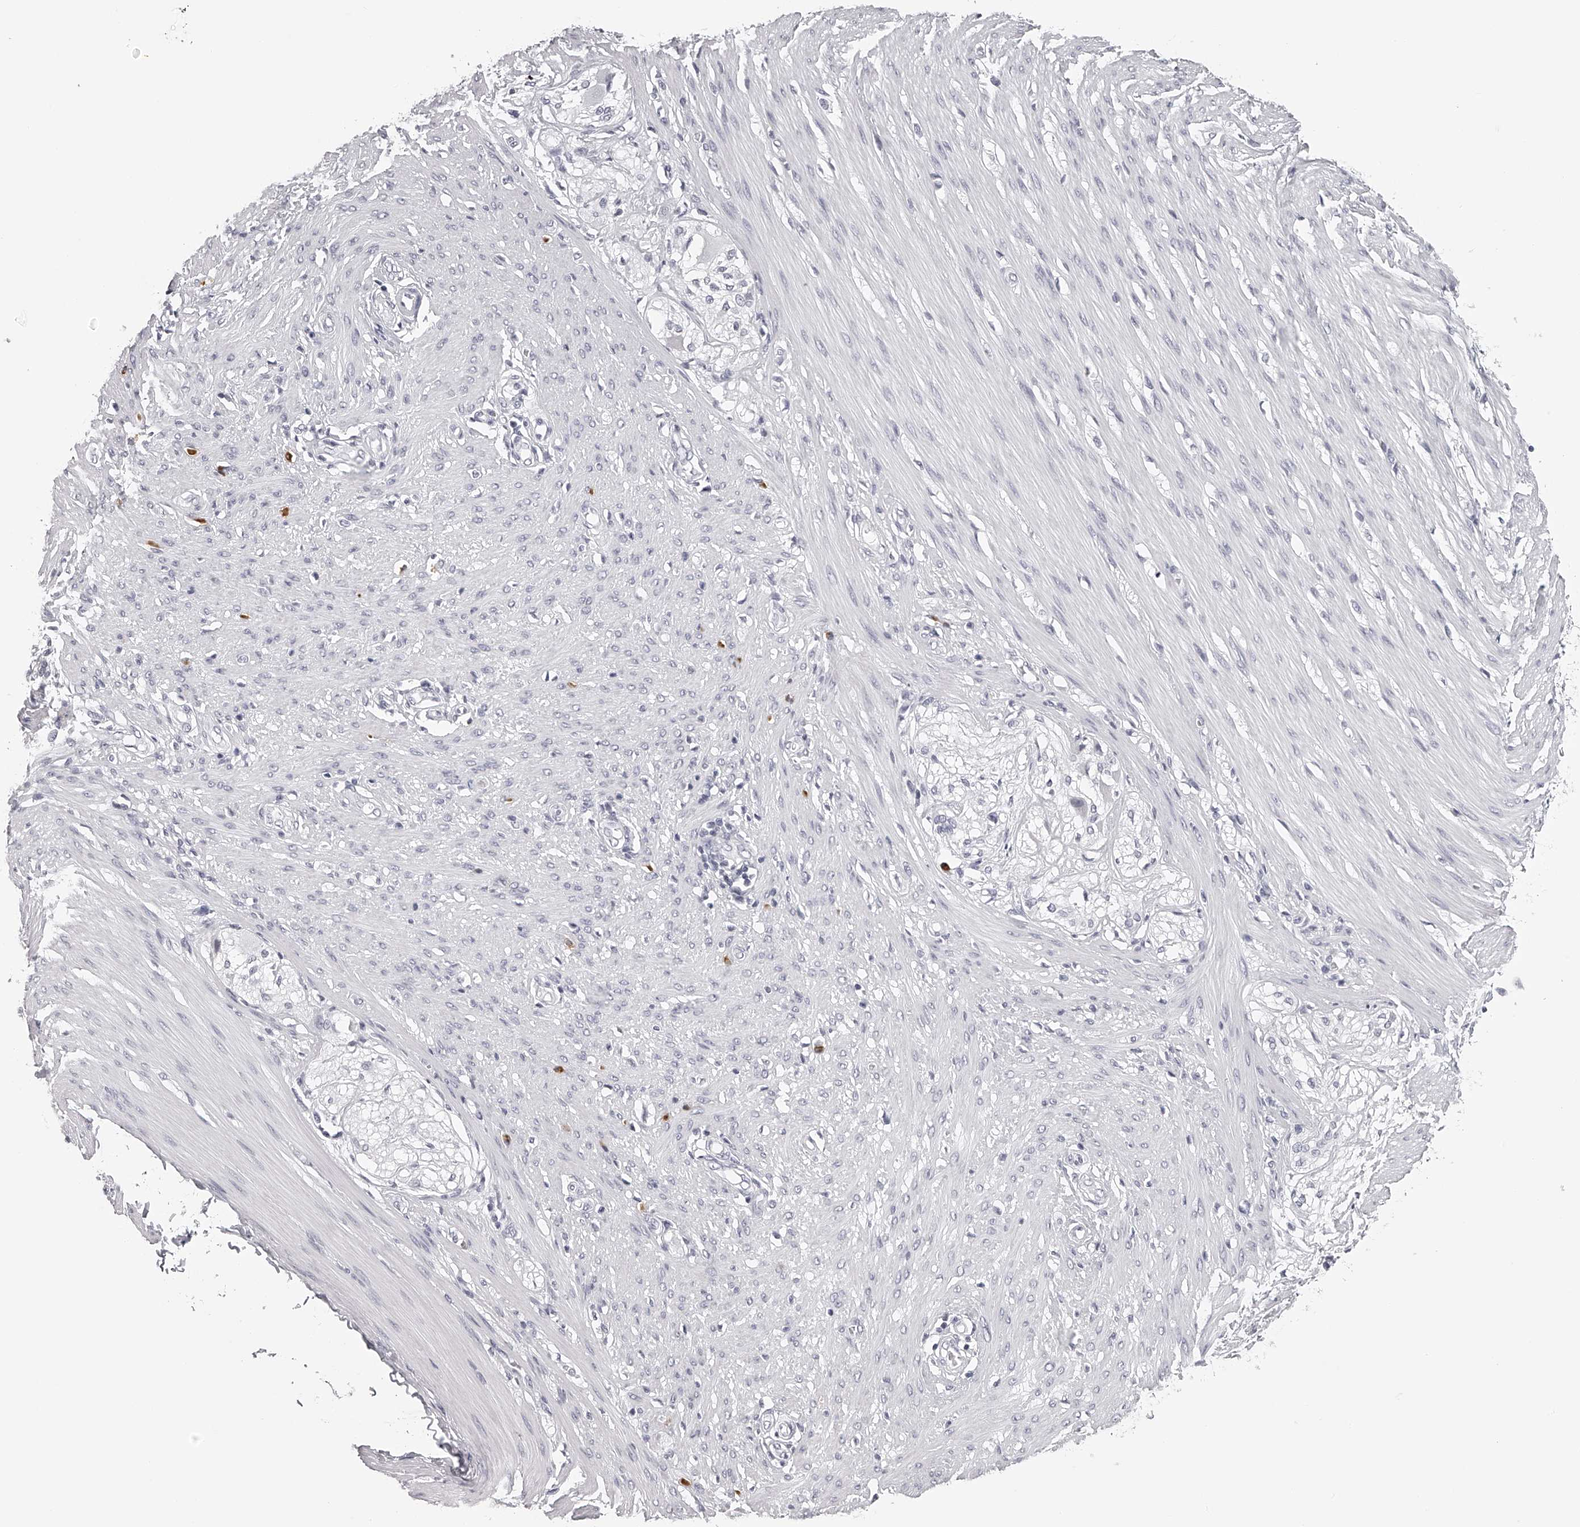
{"staining": {"intensity": "negative", "quantity": "none", "location": "none"}, "tissue": "smooth muscle", "cell_type": "Smooth muscle cells", "image_type": "normal", "snomed": [{"axis": "morphology", "description": "Normal tissue, NOS"}, {"axis": "morphology", "description": "Adenocarcinoma, NOS"}, {"axis": "topography", "description": "Colon"}, {"axis": "topography", "description": "Peripheral nerve tissue"}], "caption": "Smooth muscle was stained to show a protein in brown. There is no significant staining in smooth muscle cells. Brightfield microscopy of IHC stained with DAB (3,3'-diaminobenzidine) (brown) and hematoxylin (blue), captured at high magnification.", "gene": "SEC11C", "patient": {"sex": "male", "age": 14}}